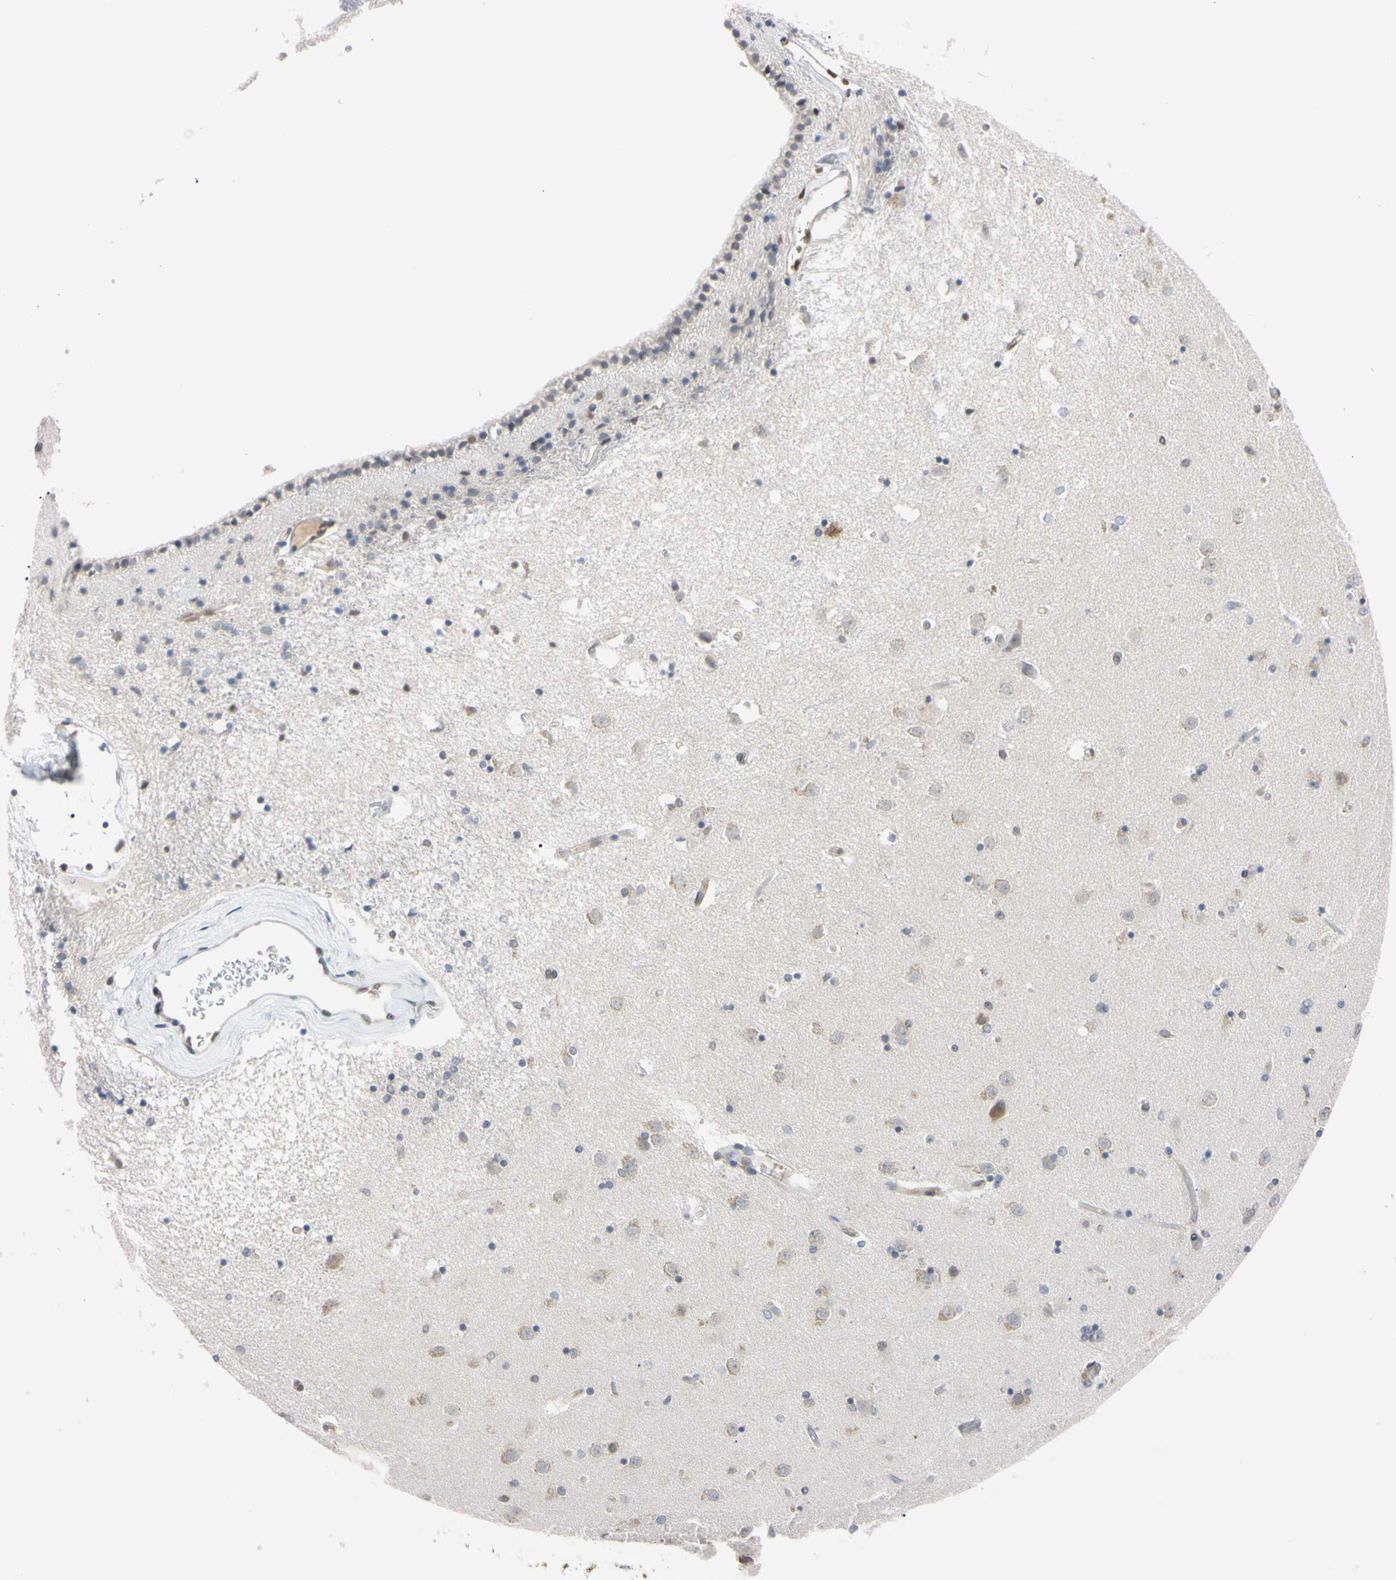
{"staining": {"intensity": "weak", "quantity": "<25%", "location": "cytoplasmic/membranous"}, "tissue": "caudate", "cell_type": "Glial cells", "image_type": "normal", "snomed": [{"axis": "morphology", "description": "Normal tissue, NOS"}, {"axis": "topography", "description": "Lateral ventricle wall"}], "caption": "This histopathology image is of normal caudate stained with IHC to label a protein in brown with the nuclei are counter-stained blue. There is no staining in glial cells.", "gene": "UBE2I", "patient": {"sex": "female", "age": 54}}